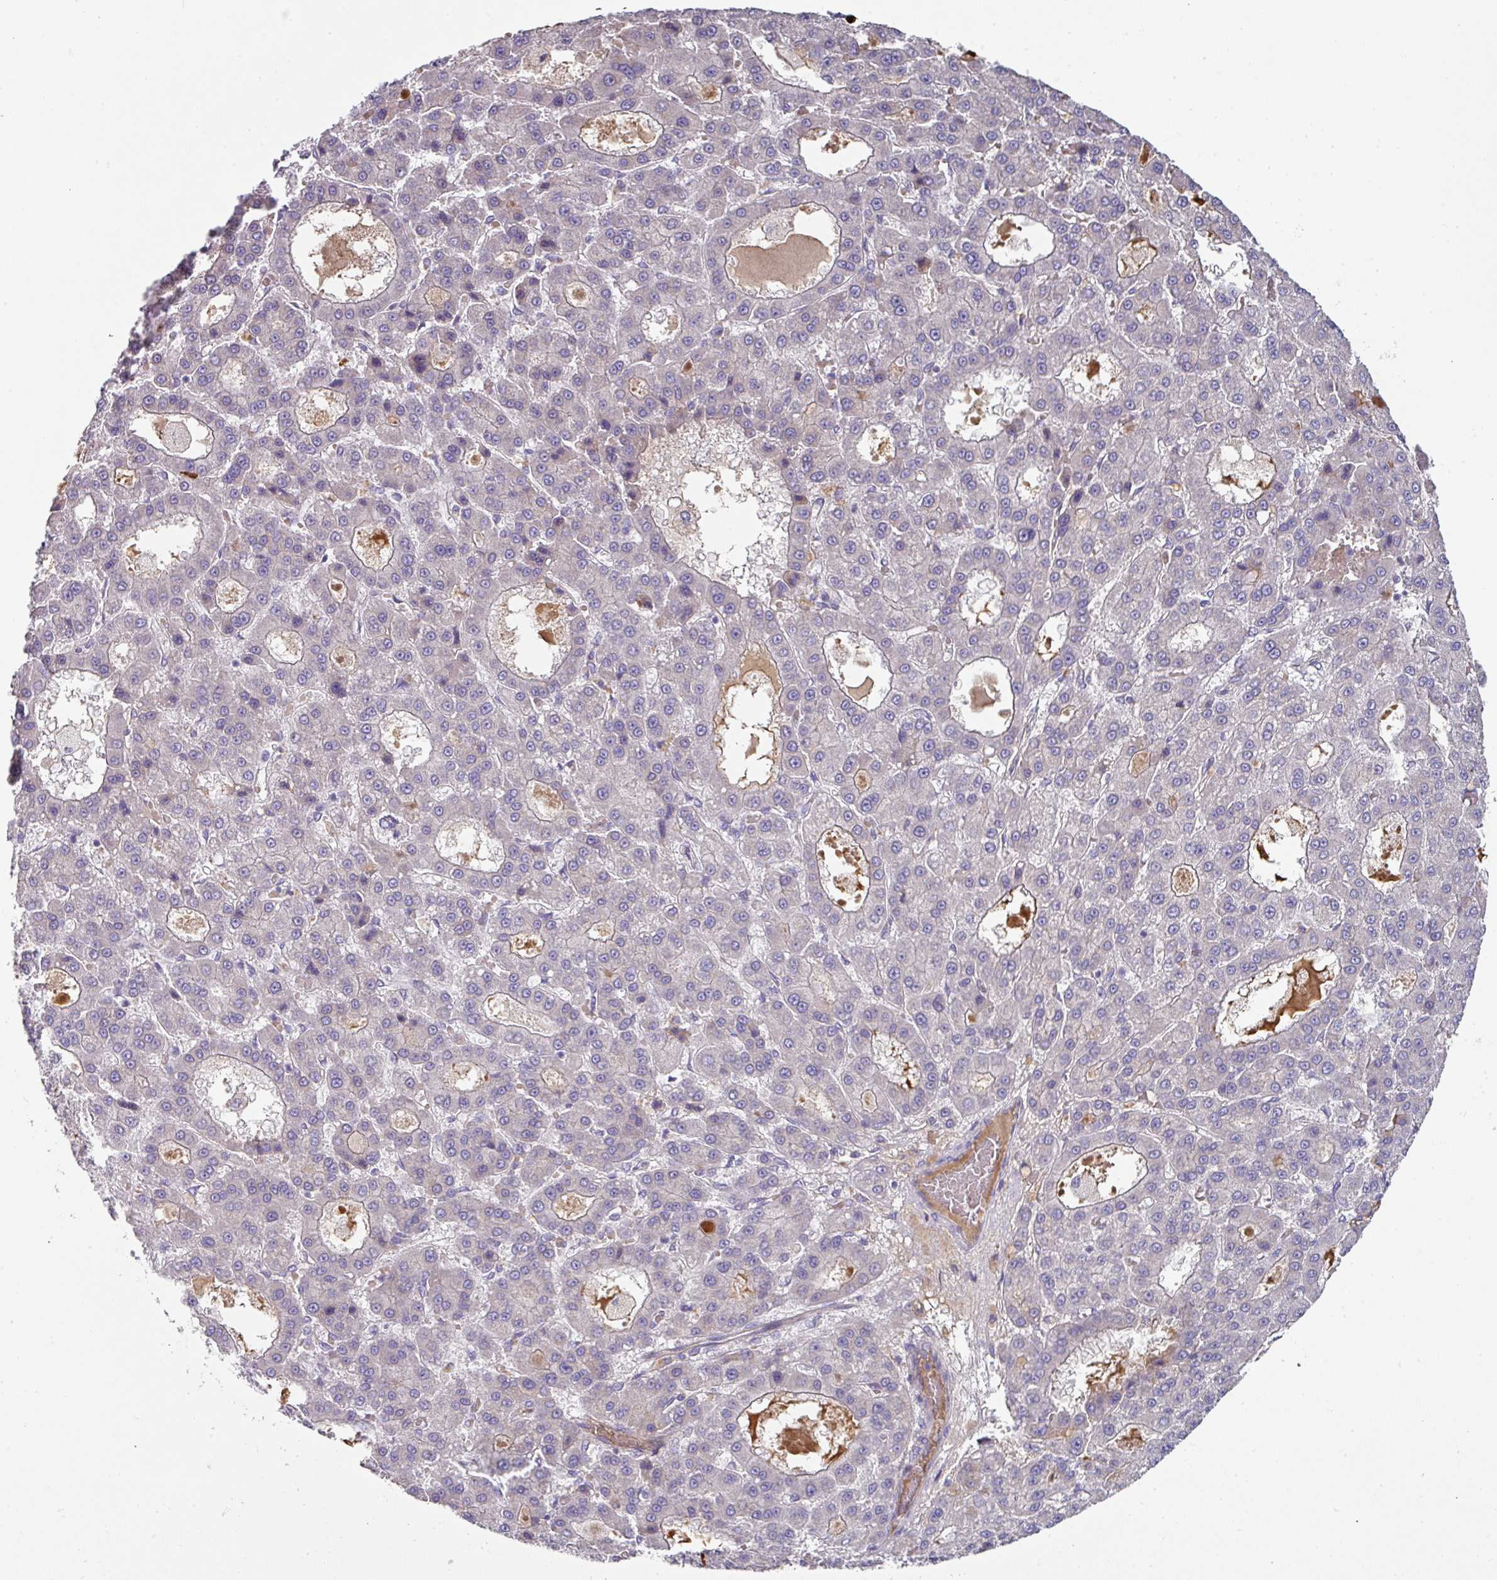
{"staining": {"intensity": "negative", "quantity": "none", "location": "none"}, "tissue": "liver cancer", "cell_type": "Tumor cells", "image_type": "cancer", "snomed": [{"axis": "morphology", "description": "Carcinoma, Hepatocellular, NOS"}, {"axis": "topography", "description": "Liver"}], "caption": "Immunohistochemical staining of liver hepatocellular carcinoma displays no significant positivity in tumor cells.", "gene": "IL4R", "patient": {"sex": "male", "age": 70}}